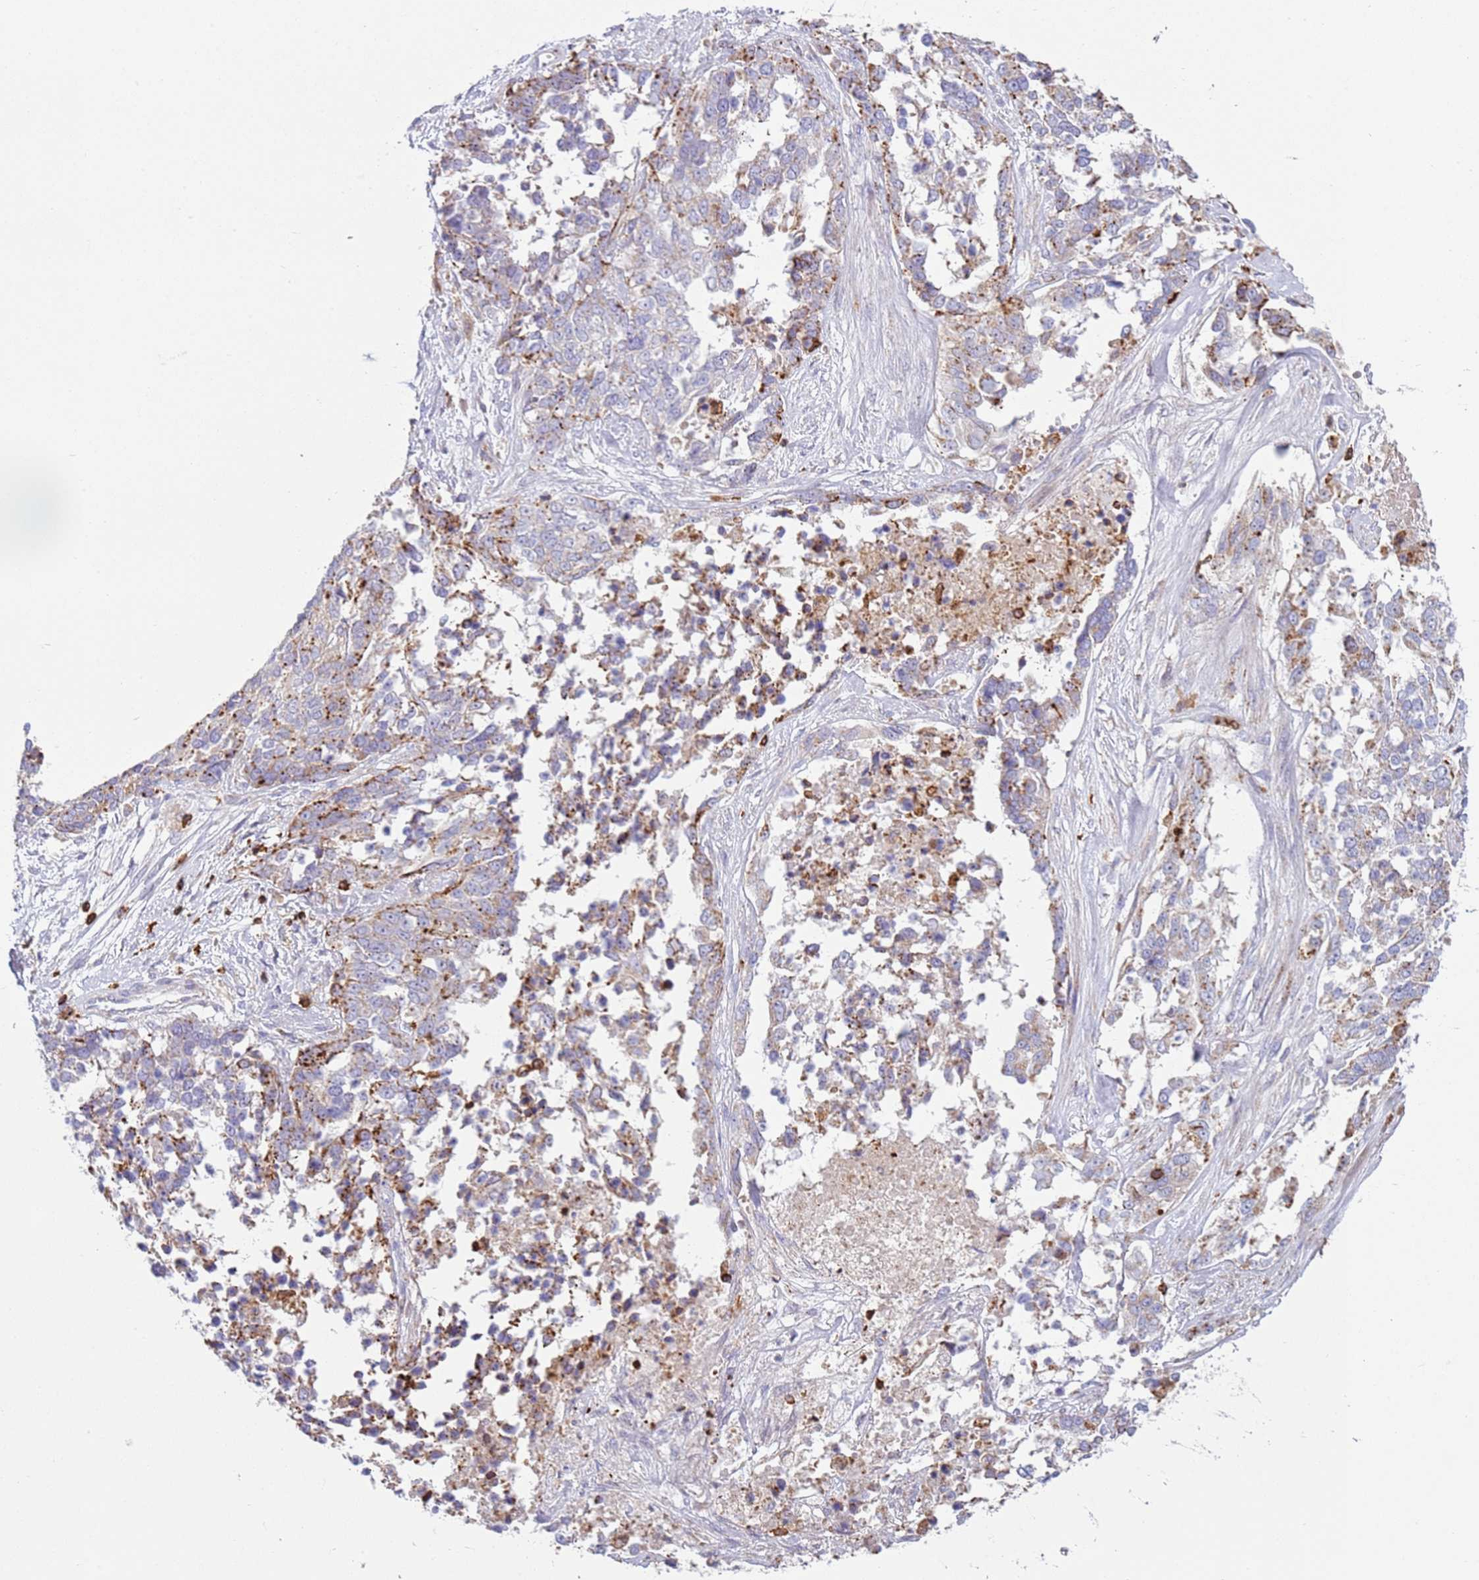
{"staining": {"intensity": "strong", "quantity": "<25%", "location": "cytoplasmic/membranous"}, "tissue": "ovarian cancer", "cell_type": "Tumor cells", "image_type": "cancer", "snomed": [{"axis": "morphology", "description": "Cystadenocarcinoma, serous, NOS"}, {"axis": "topography", "description": "Ovary"}], "caption": "An image of human serous cystadenocarcinoma (ovarian) stained for a protein displays strong cytoplasmic/membranous brown staining in tumor cells.", "gene": "TTPAL", "patient": {"sex": "female", "age": 44}}